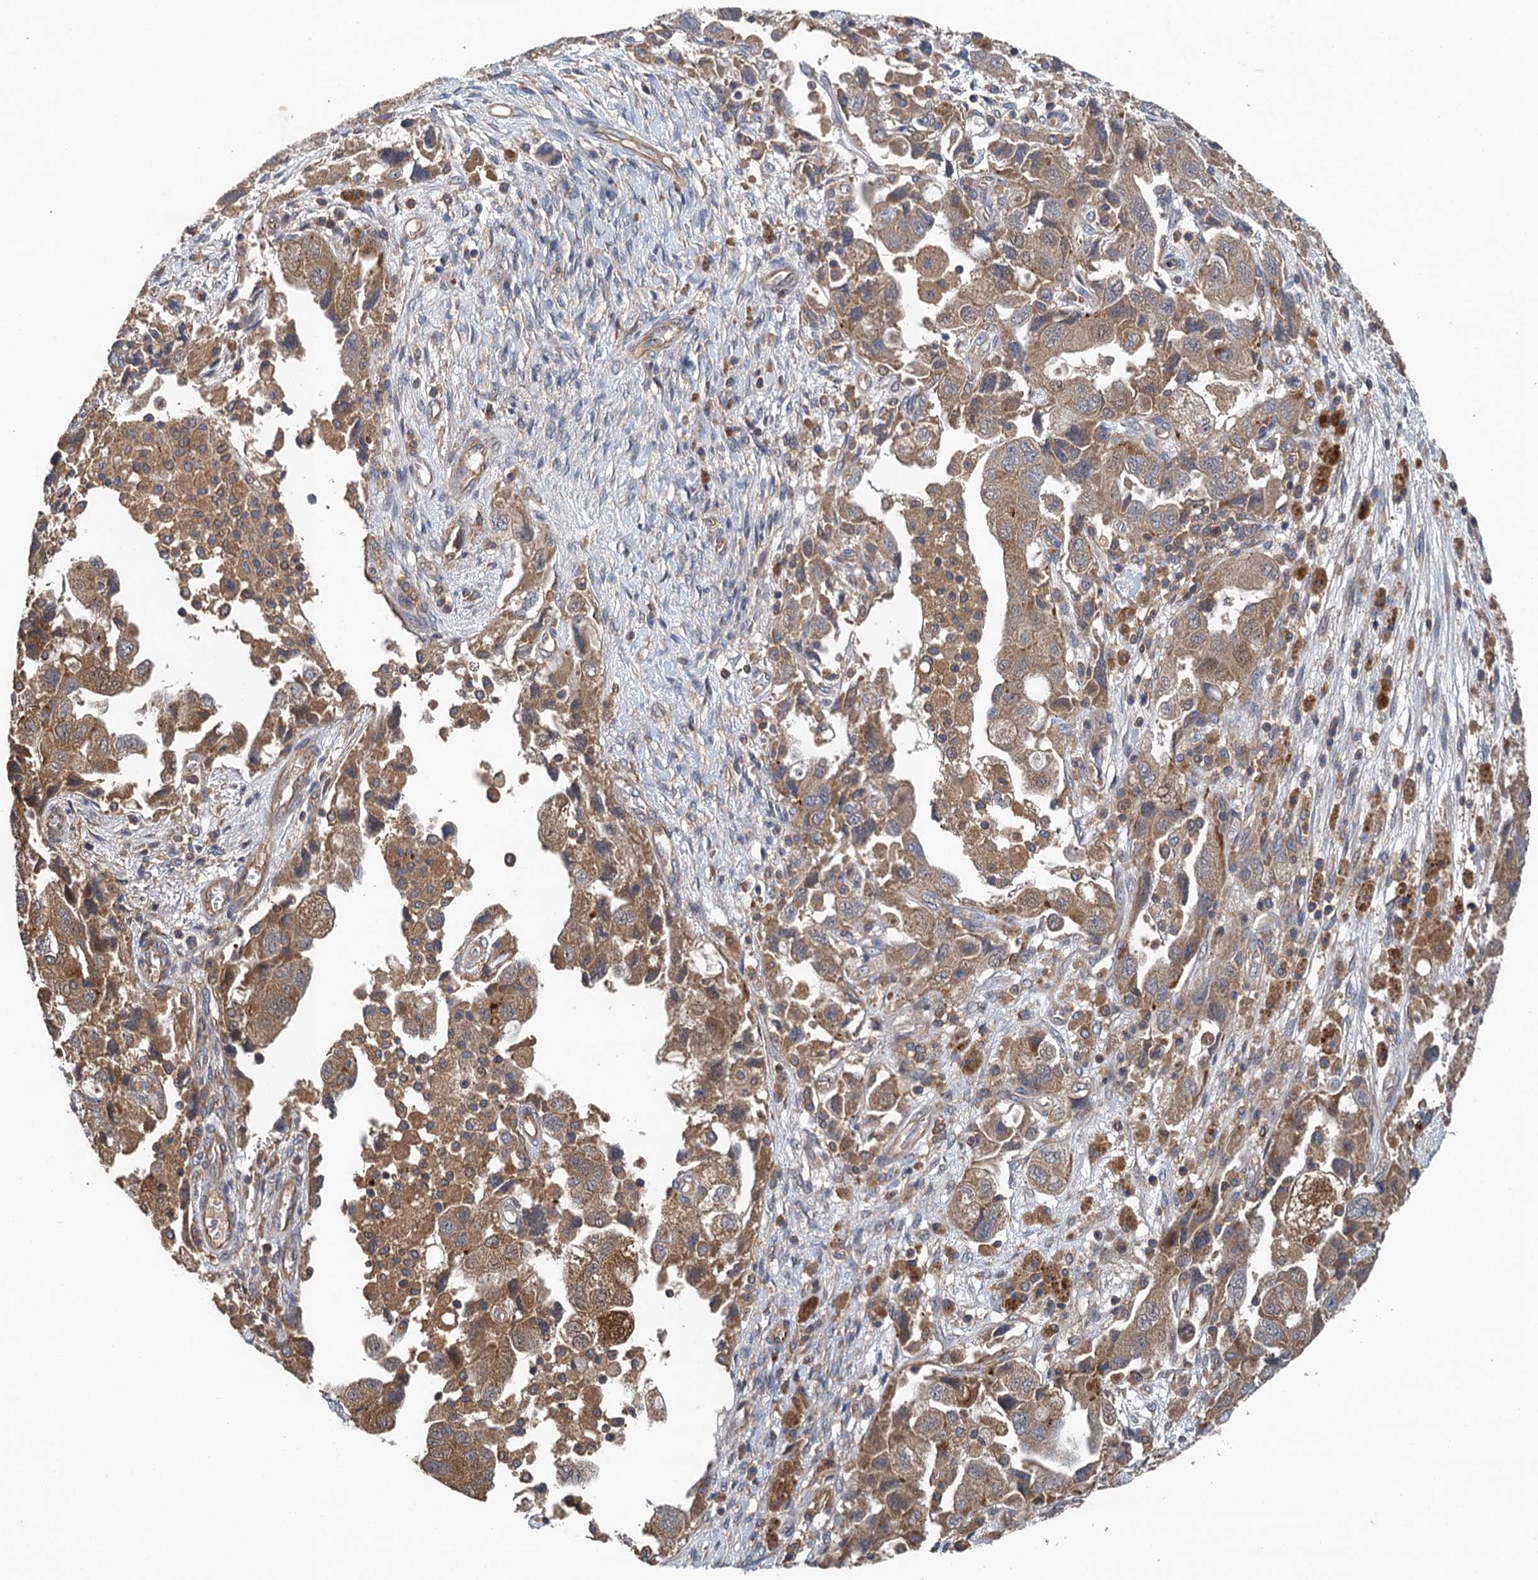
{"staining": {"intensity": "moderate", "quantity": ">75%", "location": "cytoplasmic/membranous"}, "tissue": "ovarian cancer", "cell_type": "Tumor cells", "image_type": "cancer", "snomed": [{"axis": "morphology", "description": "Carcinoma, NOS"}, {"axis": "morphology", "description": "Cystadenocarcinoma, serous, NOS"}, {"axis": "topography", "description": "Ovary"}], "caption": "IHC of ovarian serous cystadenocarcinoma exhibits medium levels of moderate cytoplasmic/membranous staining in about >75% of tumor cells.", "gene": "BORCS5", "patient": {"sex": "female", "age": 69}}